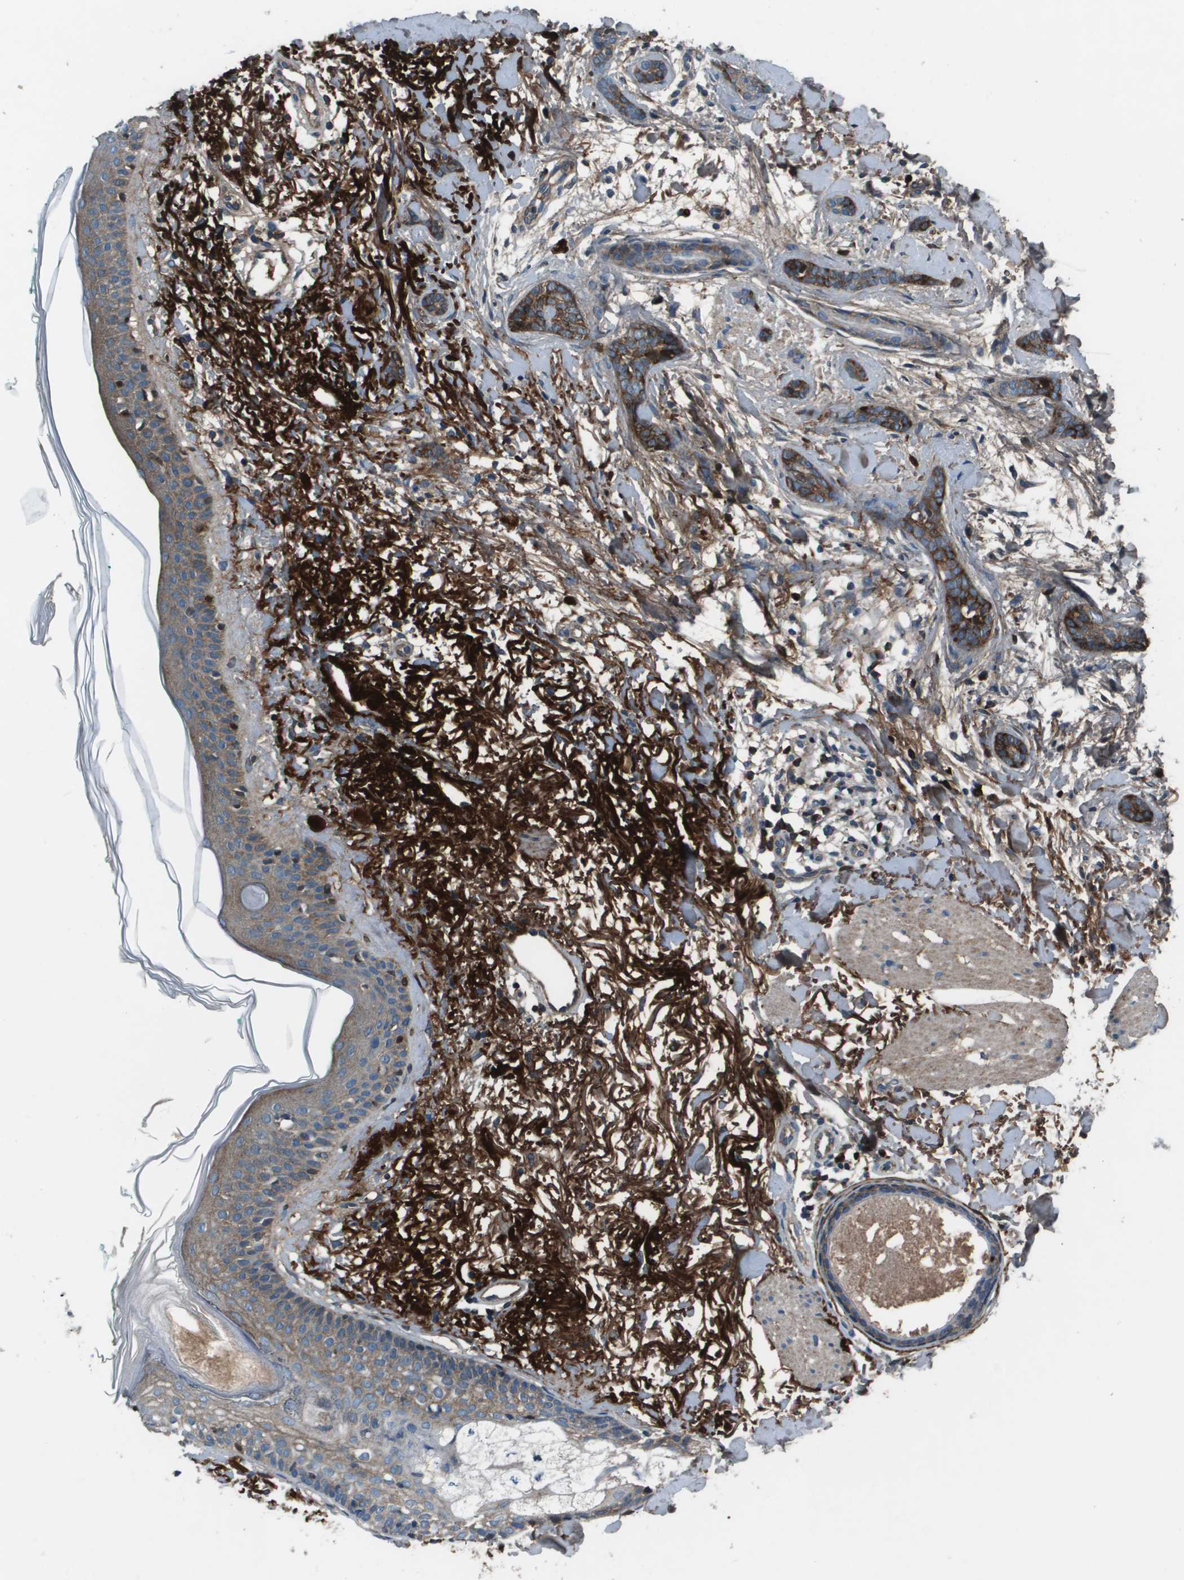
{"staining": {"intensity": "strong", "quantity": ">75%", "location": "cytoplasmic/membranous"}, "tissue": "skin cancer", "cell_type": "Tumor cells", "image_type": "cancer", "snomed": [{"axis": "morphology", "description": "Basal cell carcinoma"}, {"axis": "morphology", "description": "Adnexal tumor, benign"}, {"axis": "topography", "description": "Skin"}], "caption": "Skin cancer stained for a protein (brown) exhibits strong cytoplasmic/membranous positive positivity in about >75% of tumor cells.", "gene": "PCOLCE", "patient": {"sex": "female", "age": 42}}